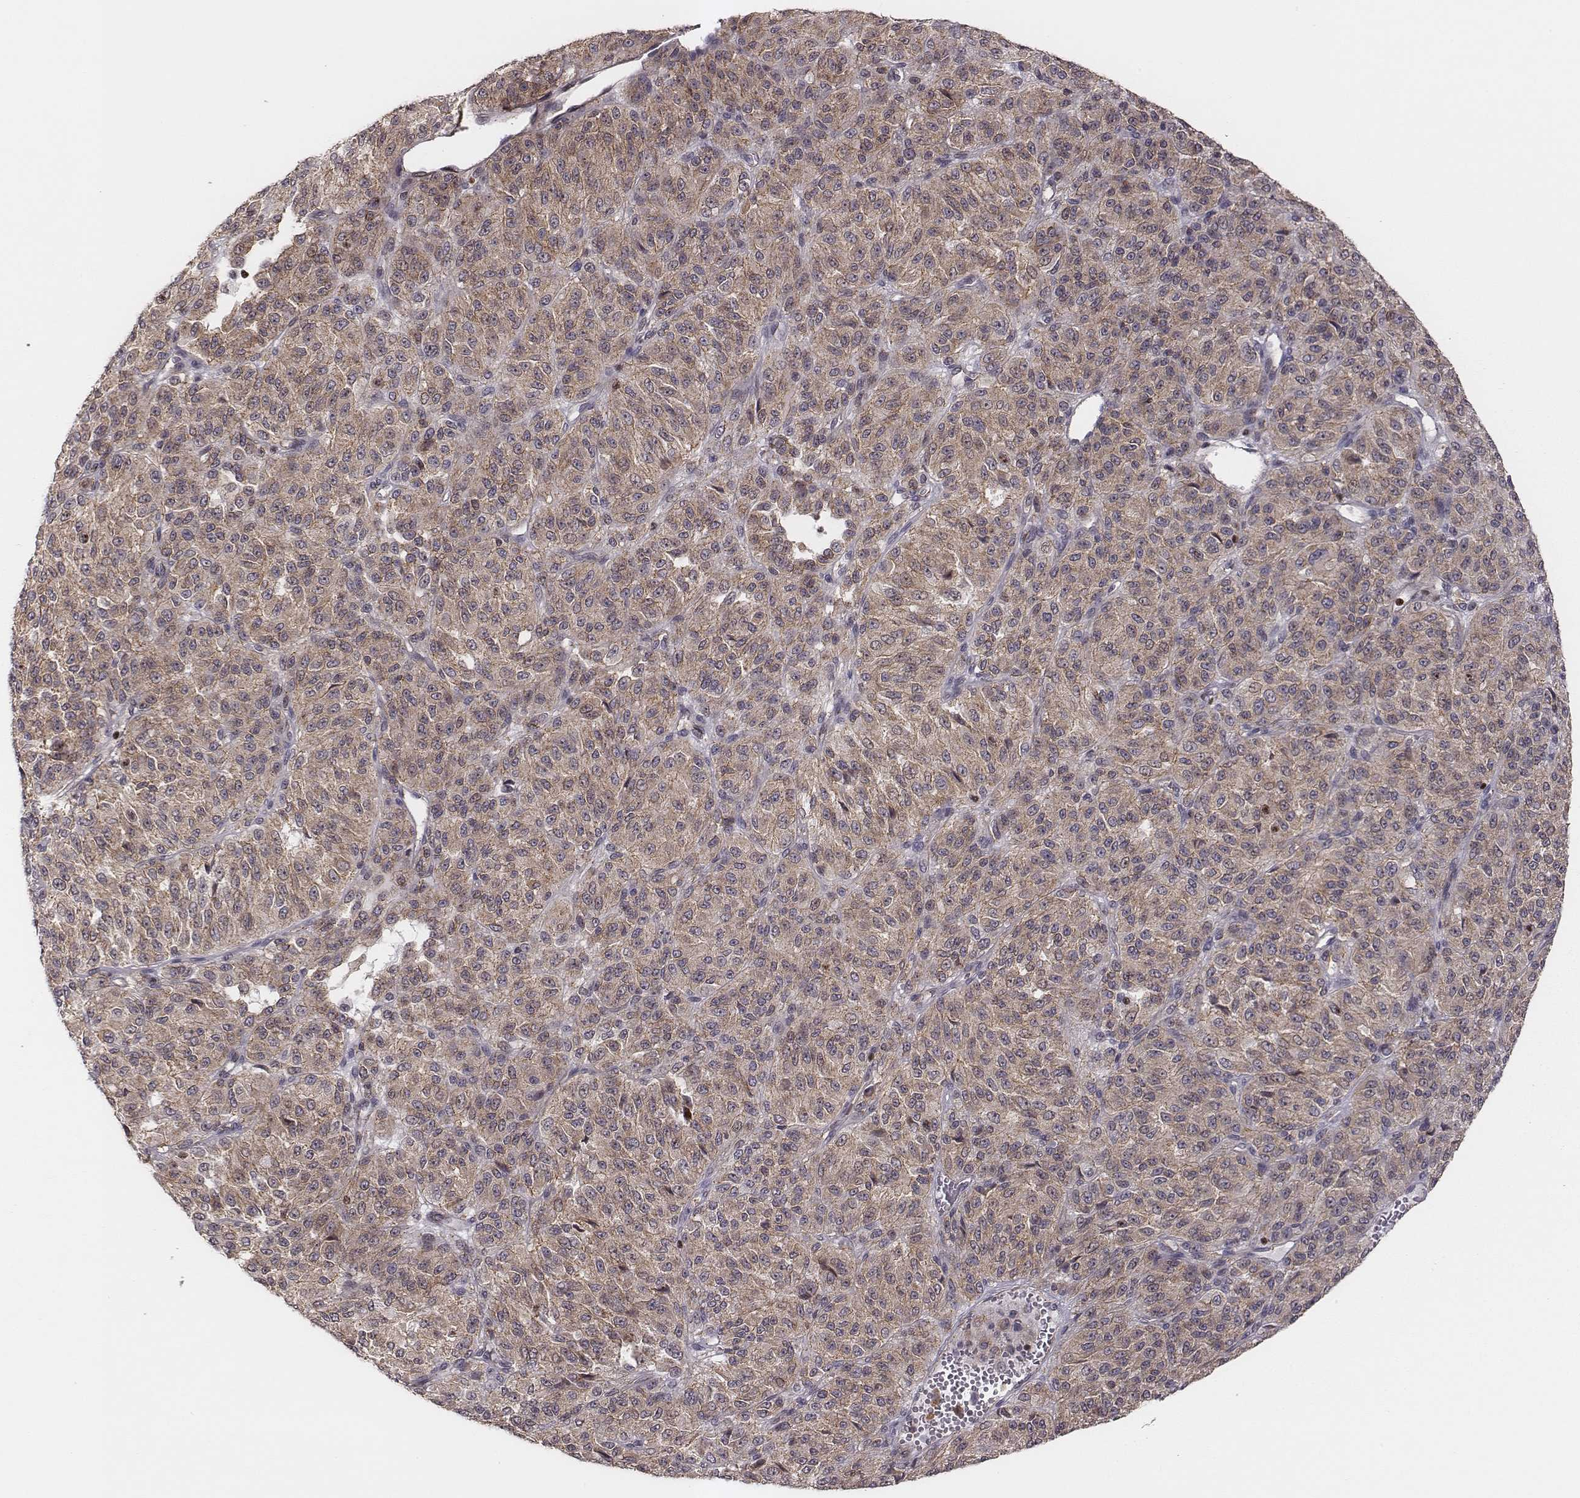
{"staining": {"intensity": "weak", "quantity": "25%-75%", "location": "cytoplasmic/membranous"}, "tissue": "melanoma", "cell_type": "Tumor cells", "image_type": "cancer", "snomed": [{"axis": "morphology", "description": "Malignant melanoma, Metastatic site"}, {"axis": "topography", "description": "Brain"}], "caption": "Malignant melanoma (metastatic site) stained with a protein marker demonstrates weak staining in tumor cells.", "gene": "WDR59", "patient": {"sex": "female", "age": 56}}